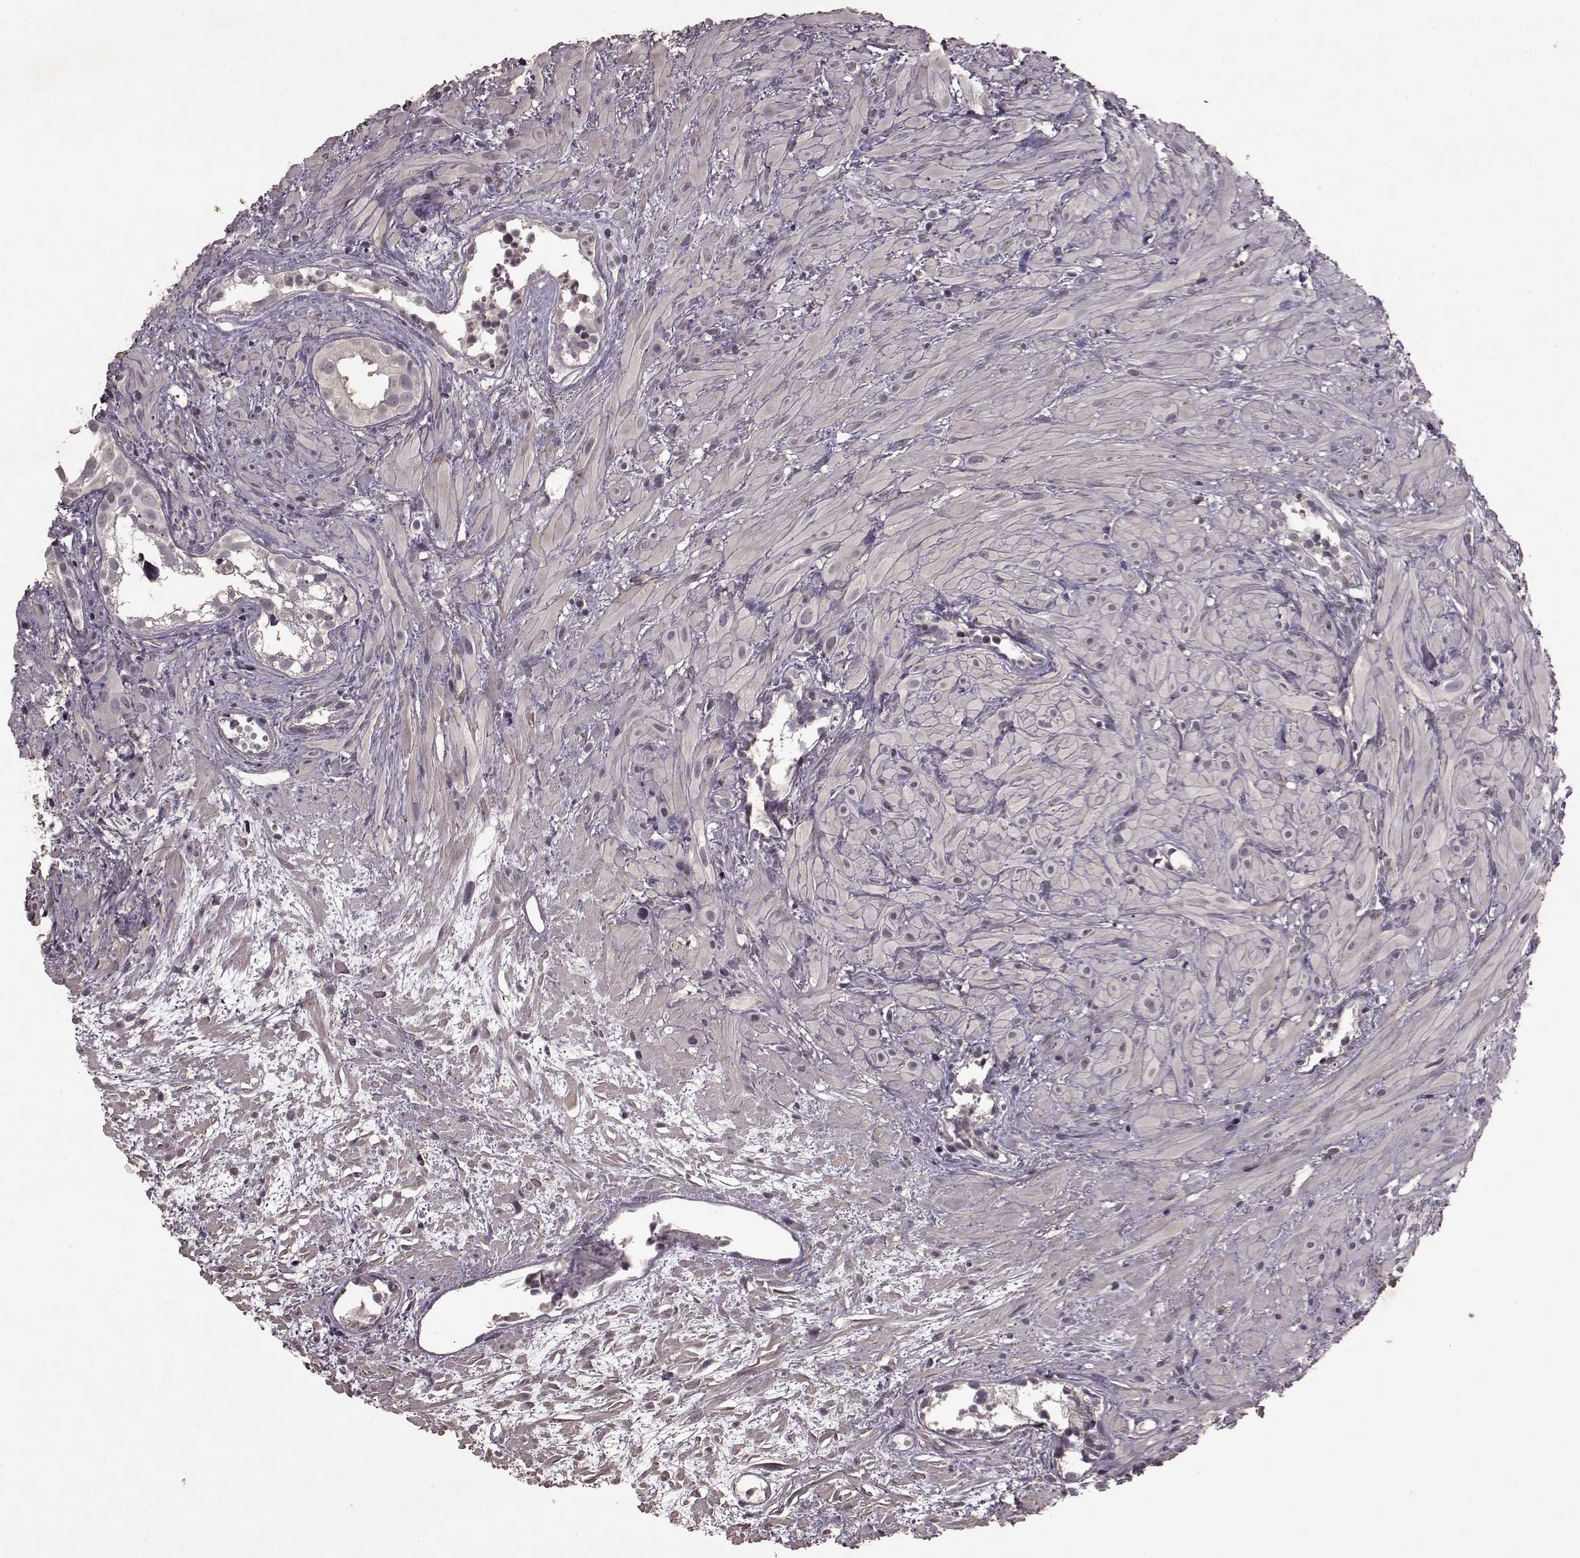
{"staining": {"intensity": "negative", "quantity": "none", "location": "none"}, "tissue": "prostate cancer", "cell_type": "Tumor cells", "image_type": "cancer", "snomed": [{"axis": "morphology", "description": "Adenocarcinoma, High grade"}, {"axis": "topography", "description": "Prostate"}], "caption": "There is no significant expression in tumor cells of prostate adenocarcinoma (high-grade).", "gene": "LHB", "patient": {"sex": "male", "age": 79}}